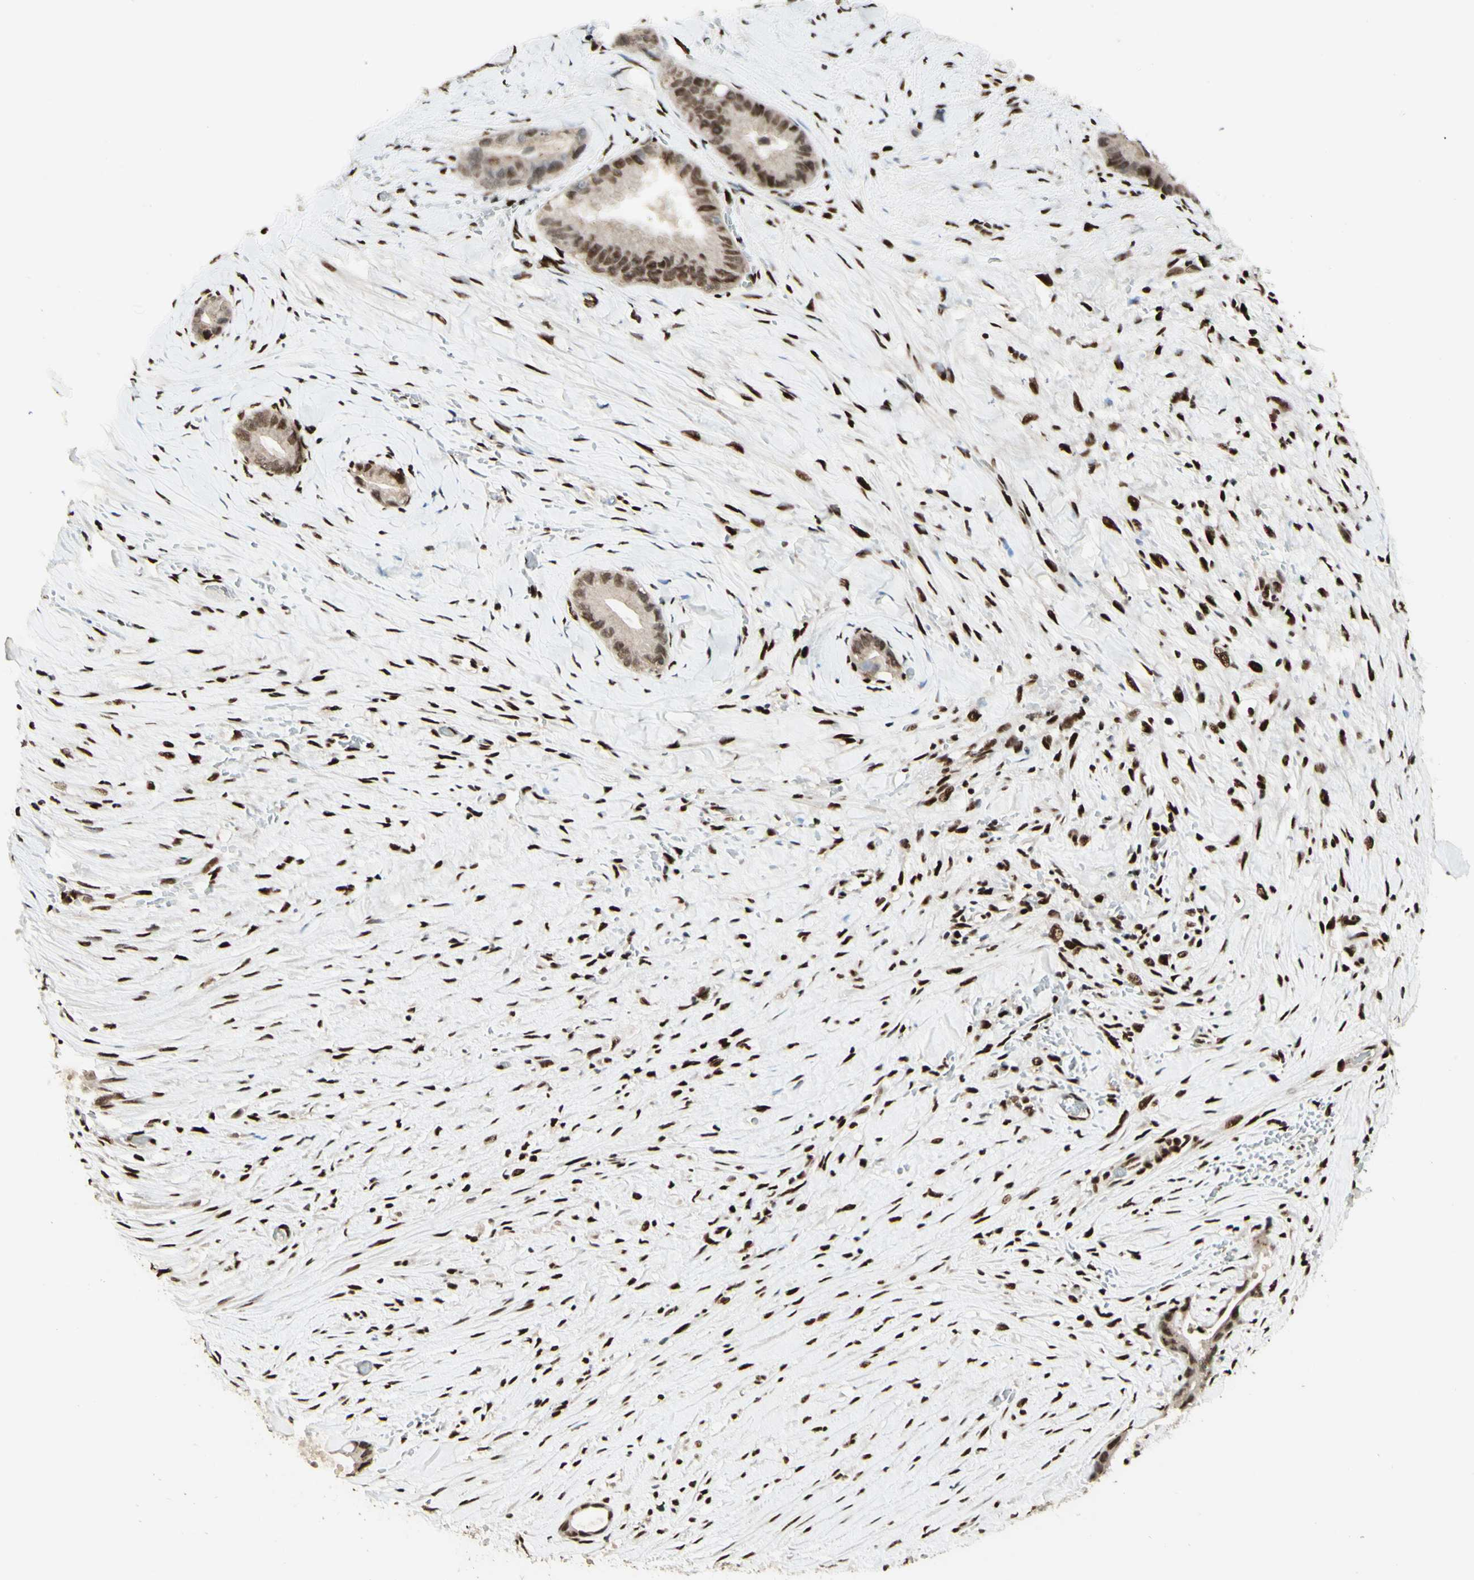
{"staining": {"intensity": "moderate", "quantity": ">75%", "location": "nuclear"}, "tissue": "liver cancer", "cell_type": "Tumor cells", "image_type": "cancer", "snomed": [{"axis": "morphology", "description": "Cholangiocarcinoma"}, {"axis": "topography", "description": "Liver"}], "caption": "Immunohistochemical staining of liver cancer (cholangiocarcinoma) reveals moderate nuclear protein positivity in about >75% of tumor cells. Using DAB (3,3'-diaminobenzidine) (brown) and hematoxylin (blue) stains, captured at high magnification using brightfield microscopy.", "gene": "NR3C1", "patient": {"sex": "female", "age": 55}}